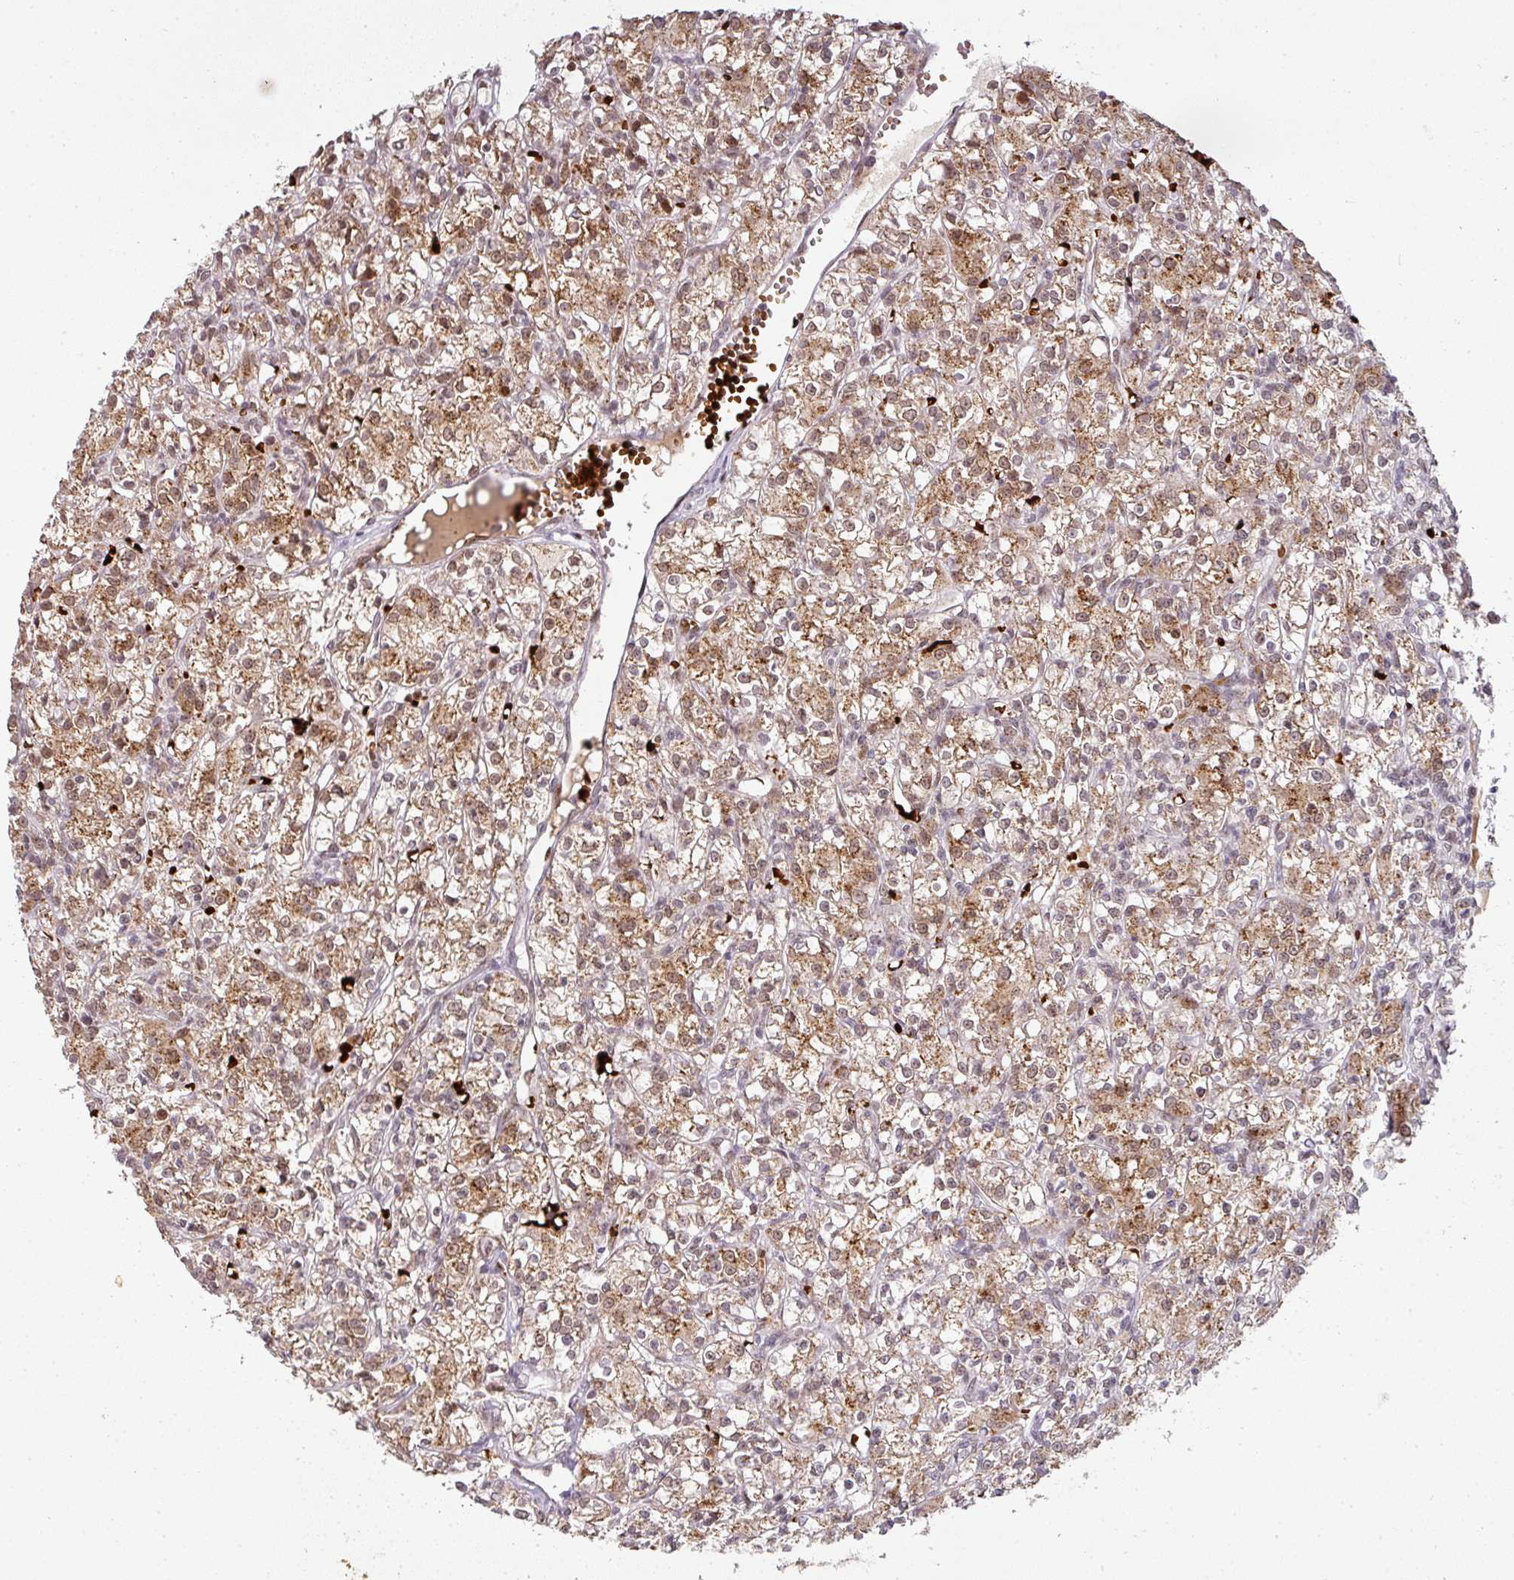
{"staining": {"intensity": "moderate", "quantity": ">75%", "location": "cytoplasmic/membranous"}, "tissue": "renal cancer", "cell_type": "Tumor cells", "image_type": "cancer", "snomed": [{"axis": "morphology", "description": "Adenocarcinoma, NOS"}, {"axis": "topography", "description": "Kidney"}], "caption": "Protein staining of renal cancer tissue shows moderate cytoplasmic/membranous staining in approximately >75% of tumor cells.", "gene": "NEIL1", "patient": {"sex": "female", "age": 59}}